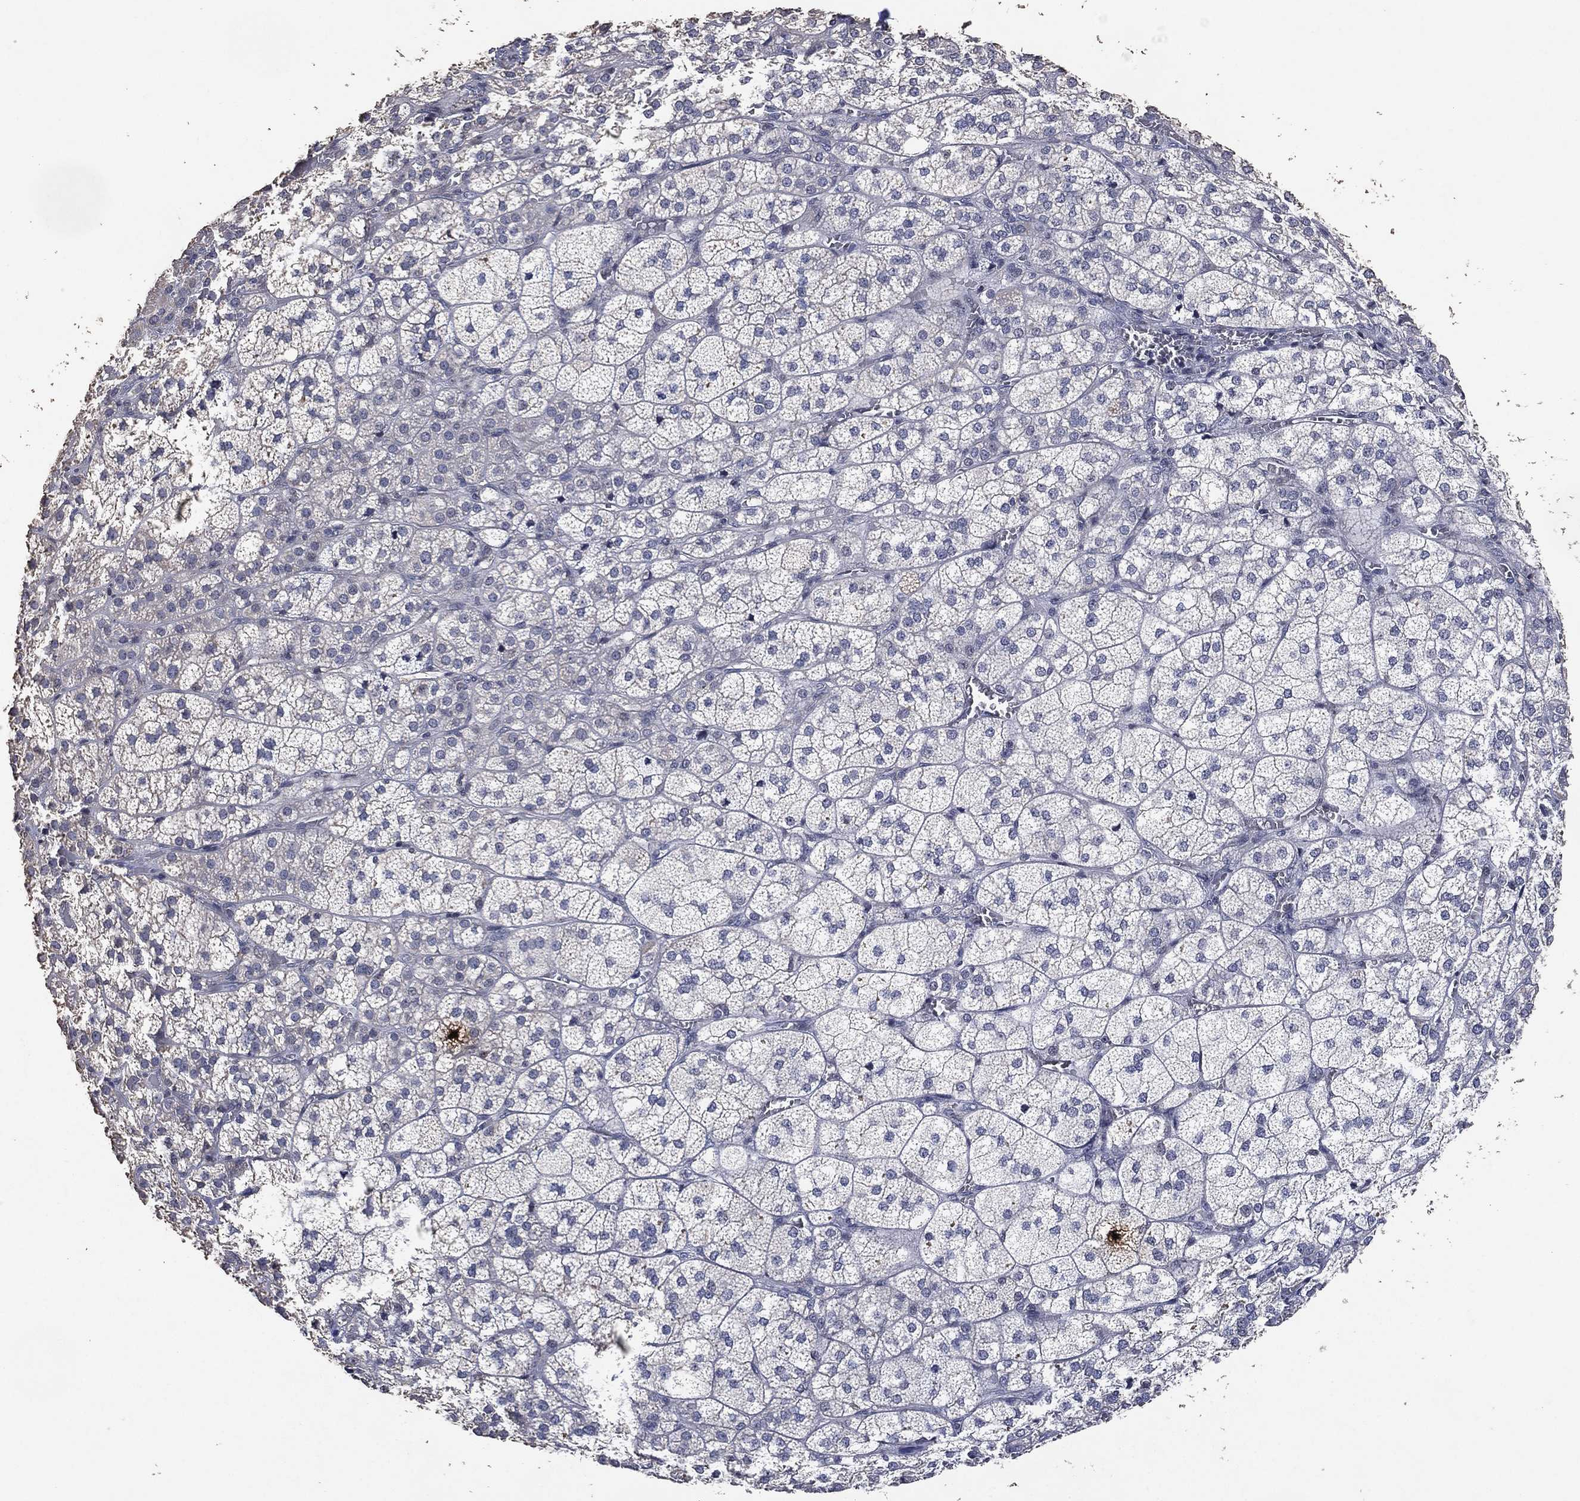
{"staining": {"intensity": "negative", "quantity": "none", "location": "none"}, "tissue": "adrenal gland", "cell_type": "Glandular cells", "image_type": "normal", "snomed": [{"axis": "morphology", "description": "Normal tissue, NOS"}, {"axis": "topography", "description": "Adrenal gland"}], "caption": "Immunohistochemistry (IHC) histopathology image of normal adrenal gland: adrenal gland stained with DAB (3,3'-diaminobenzidine) reveals no significant protein expression in glandular cells.", "gene": "ADPRHL1", "patient": {"sex": "female", "age": 60}}